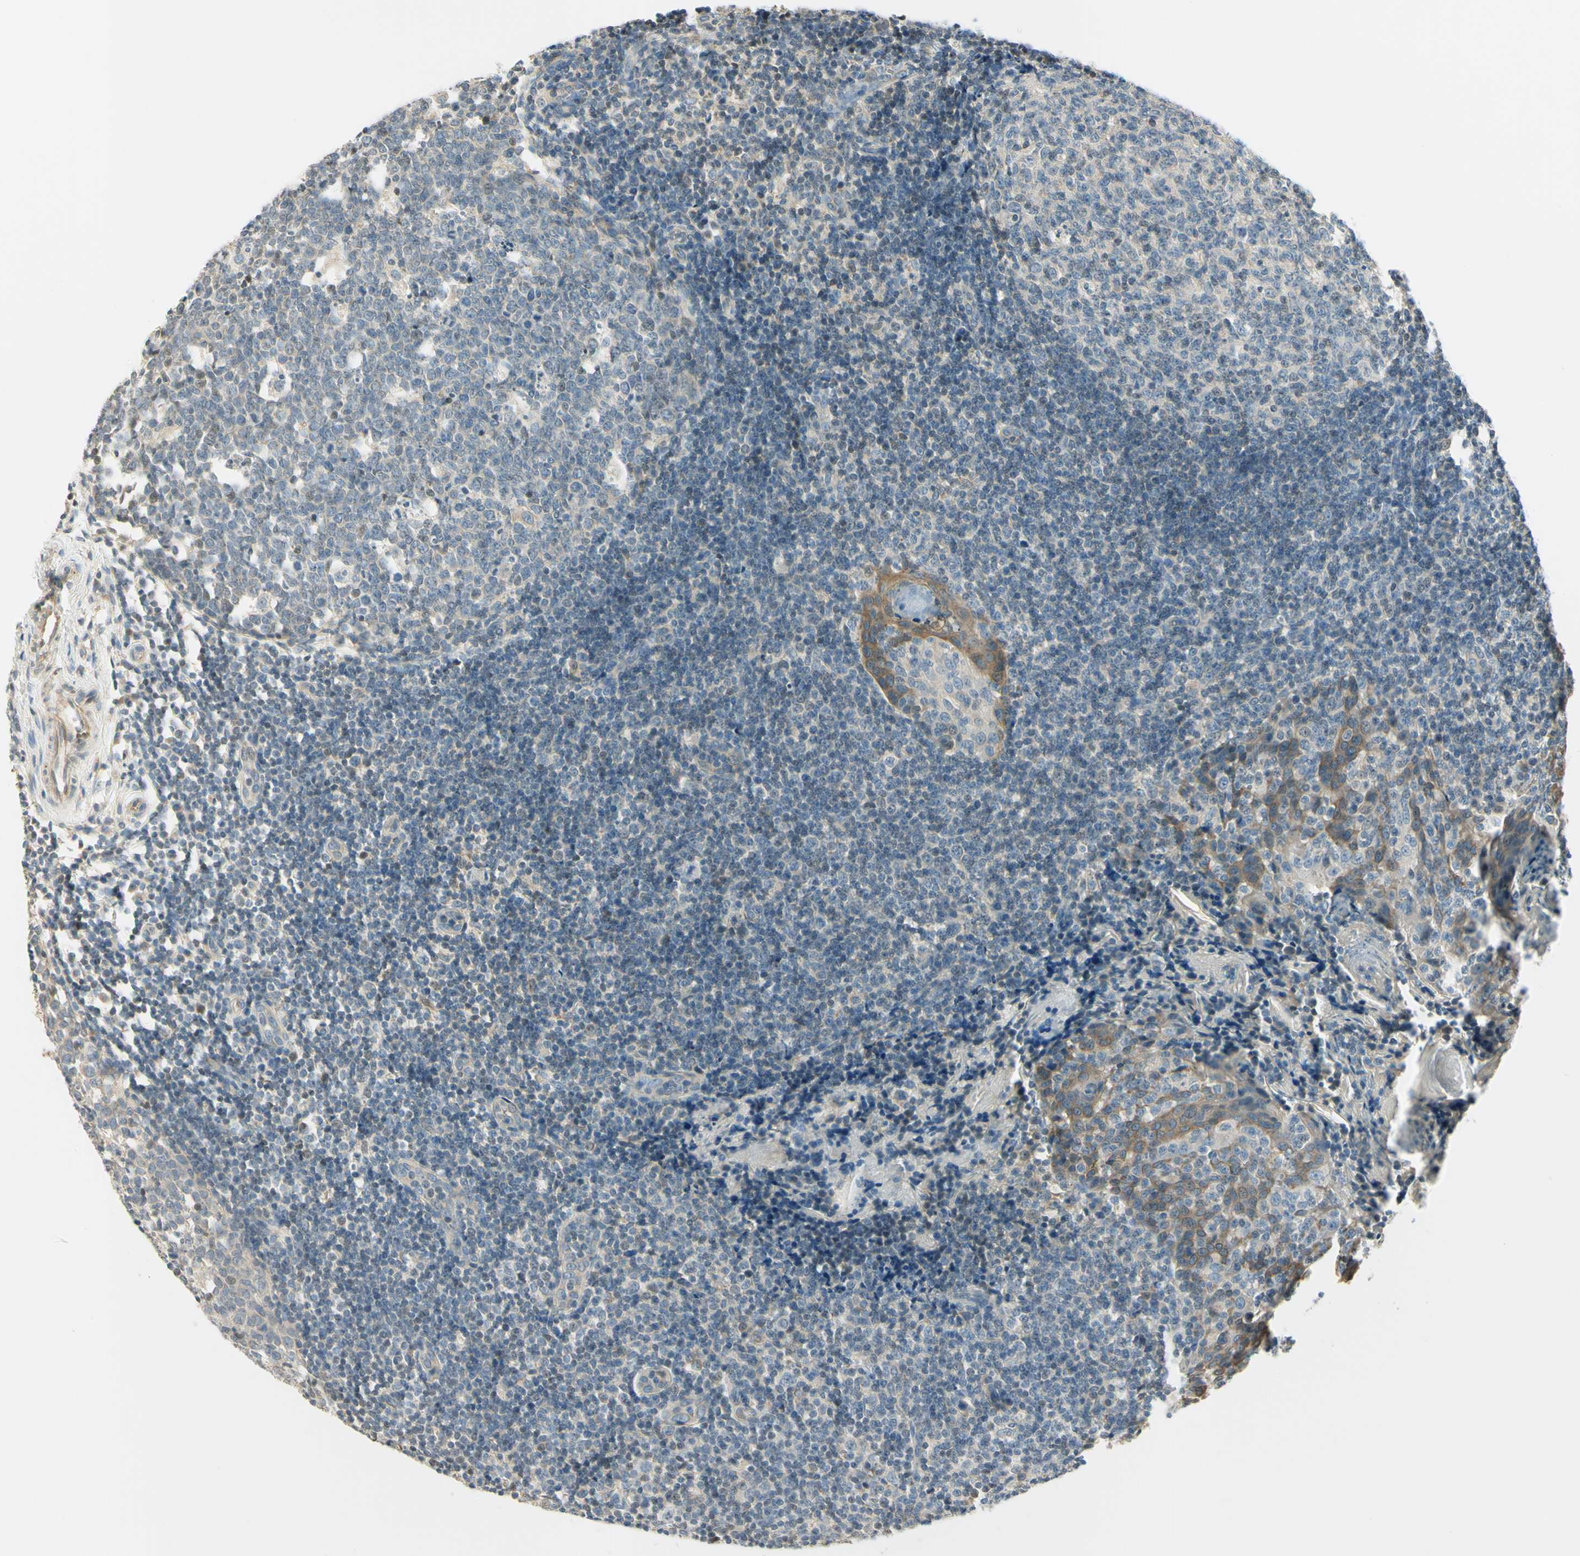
{"staining": {"intensity": "negative", "quantity": "none", "location": "none"}, "tissue": "tonsil", "cell_type": "Germinal center cells", "image_type": "normal", "snomed": [{"axis": "morphology", "description": "Normal tissue, NOS"}, {"axis": "topography", "description": "Tonsil"}], "caption": "DAB (3,3'-diaminobenzidine) immunohistochemical staining of unremarkable tonsil displays no significant positivity in germinal center cells. (DAB immunohistochemistry (IHC) visualized using brightfield microscopy, high magnification).", "gene": "IGDCC4", "patient": {"sex": "female", "age": 19}}